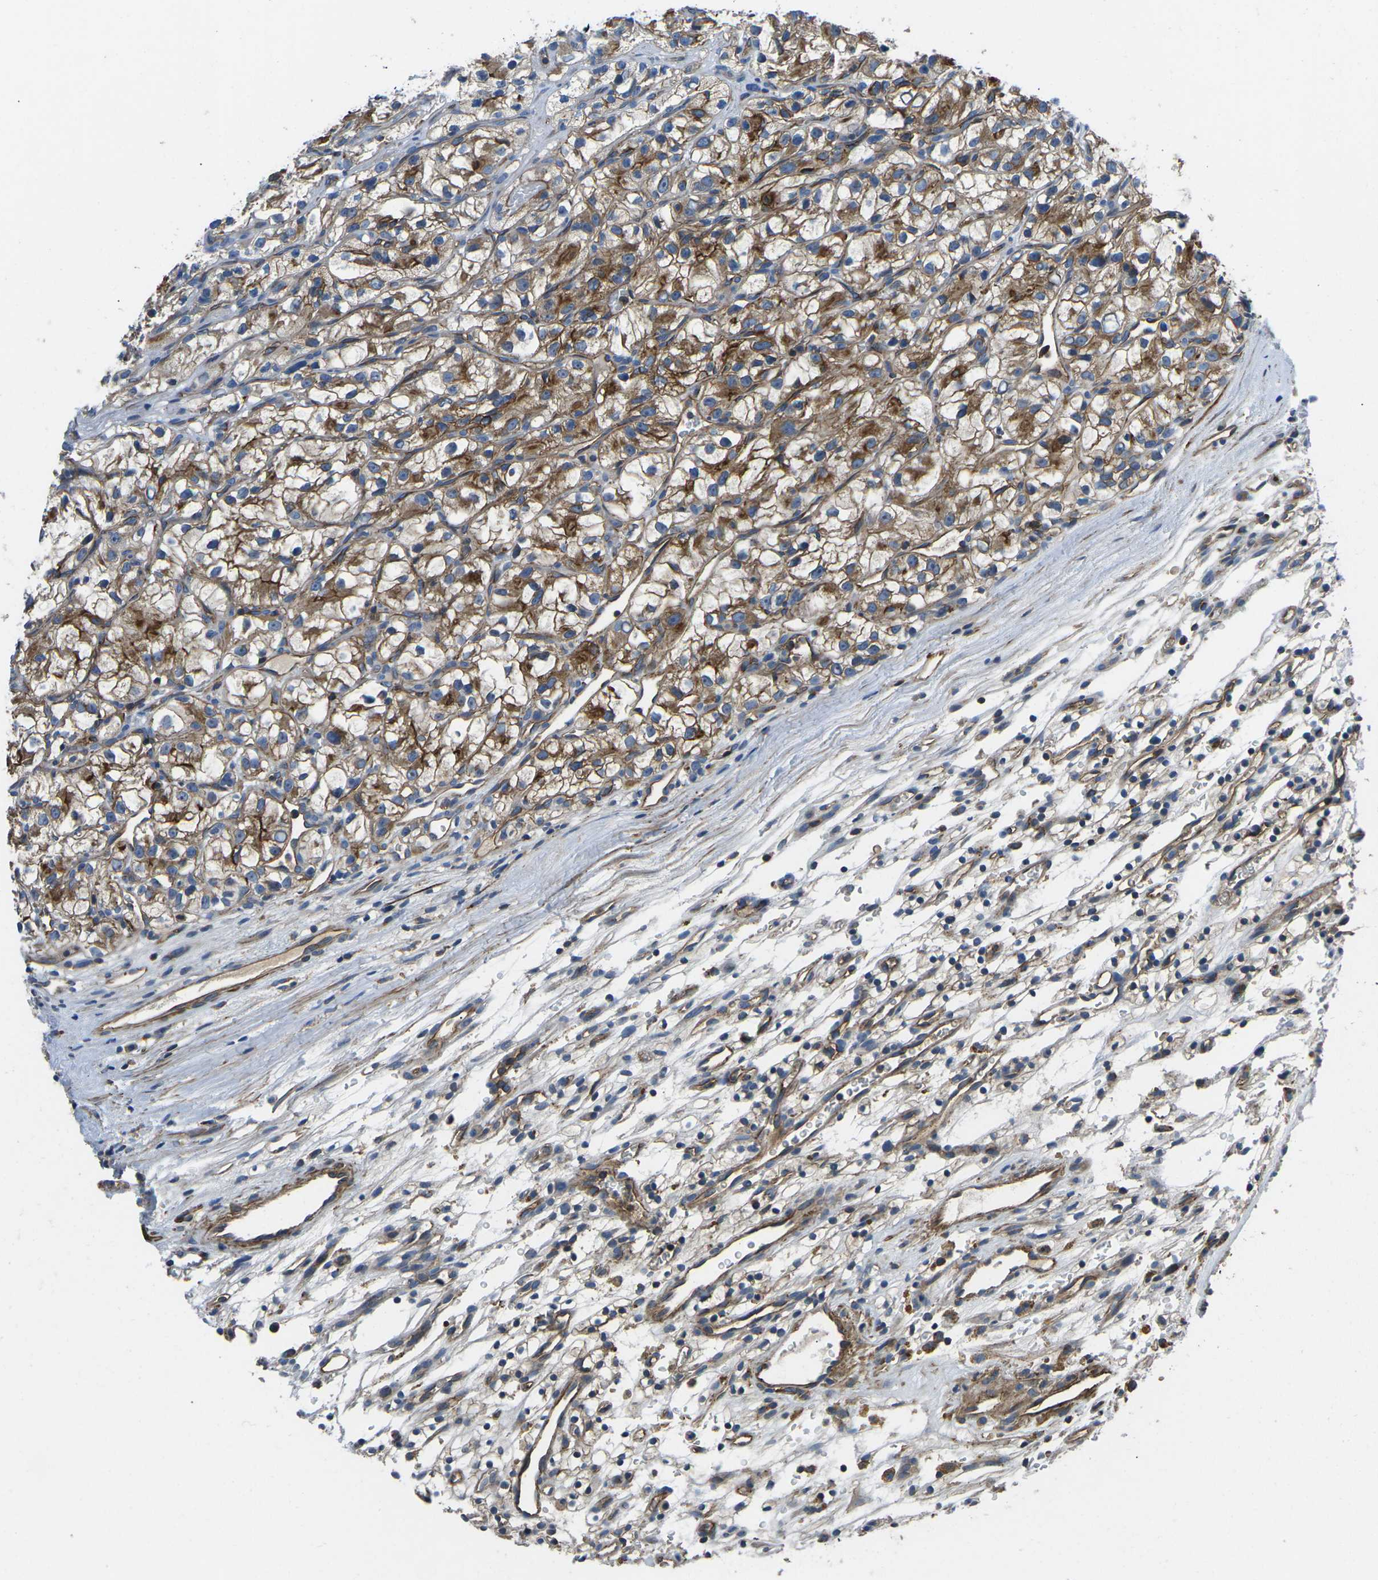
{"staining": {"intensity": "moderate", "quantity": "25%-75%", "location": "cytoplasmic/membranous"}, "tissue": "renal cancer", "cell_type": "Tumor cells", "image_type": "cancer", "snomed": [{"axis": "morphology", "description": "Adenocarcinoma, NOS"}, {"axis": "topography", "description": "Kidney"}], "caption": "This is a histology image of IHC staining of renal cancer (adenocarcinoma), which shows moderate staining in the cytoplasmic/membranous of tumor cells.", "gene": "KCNJ15", "patient": {"sex": "female", "age": 57}}